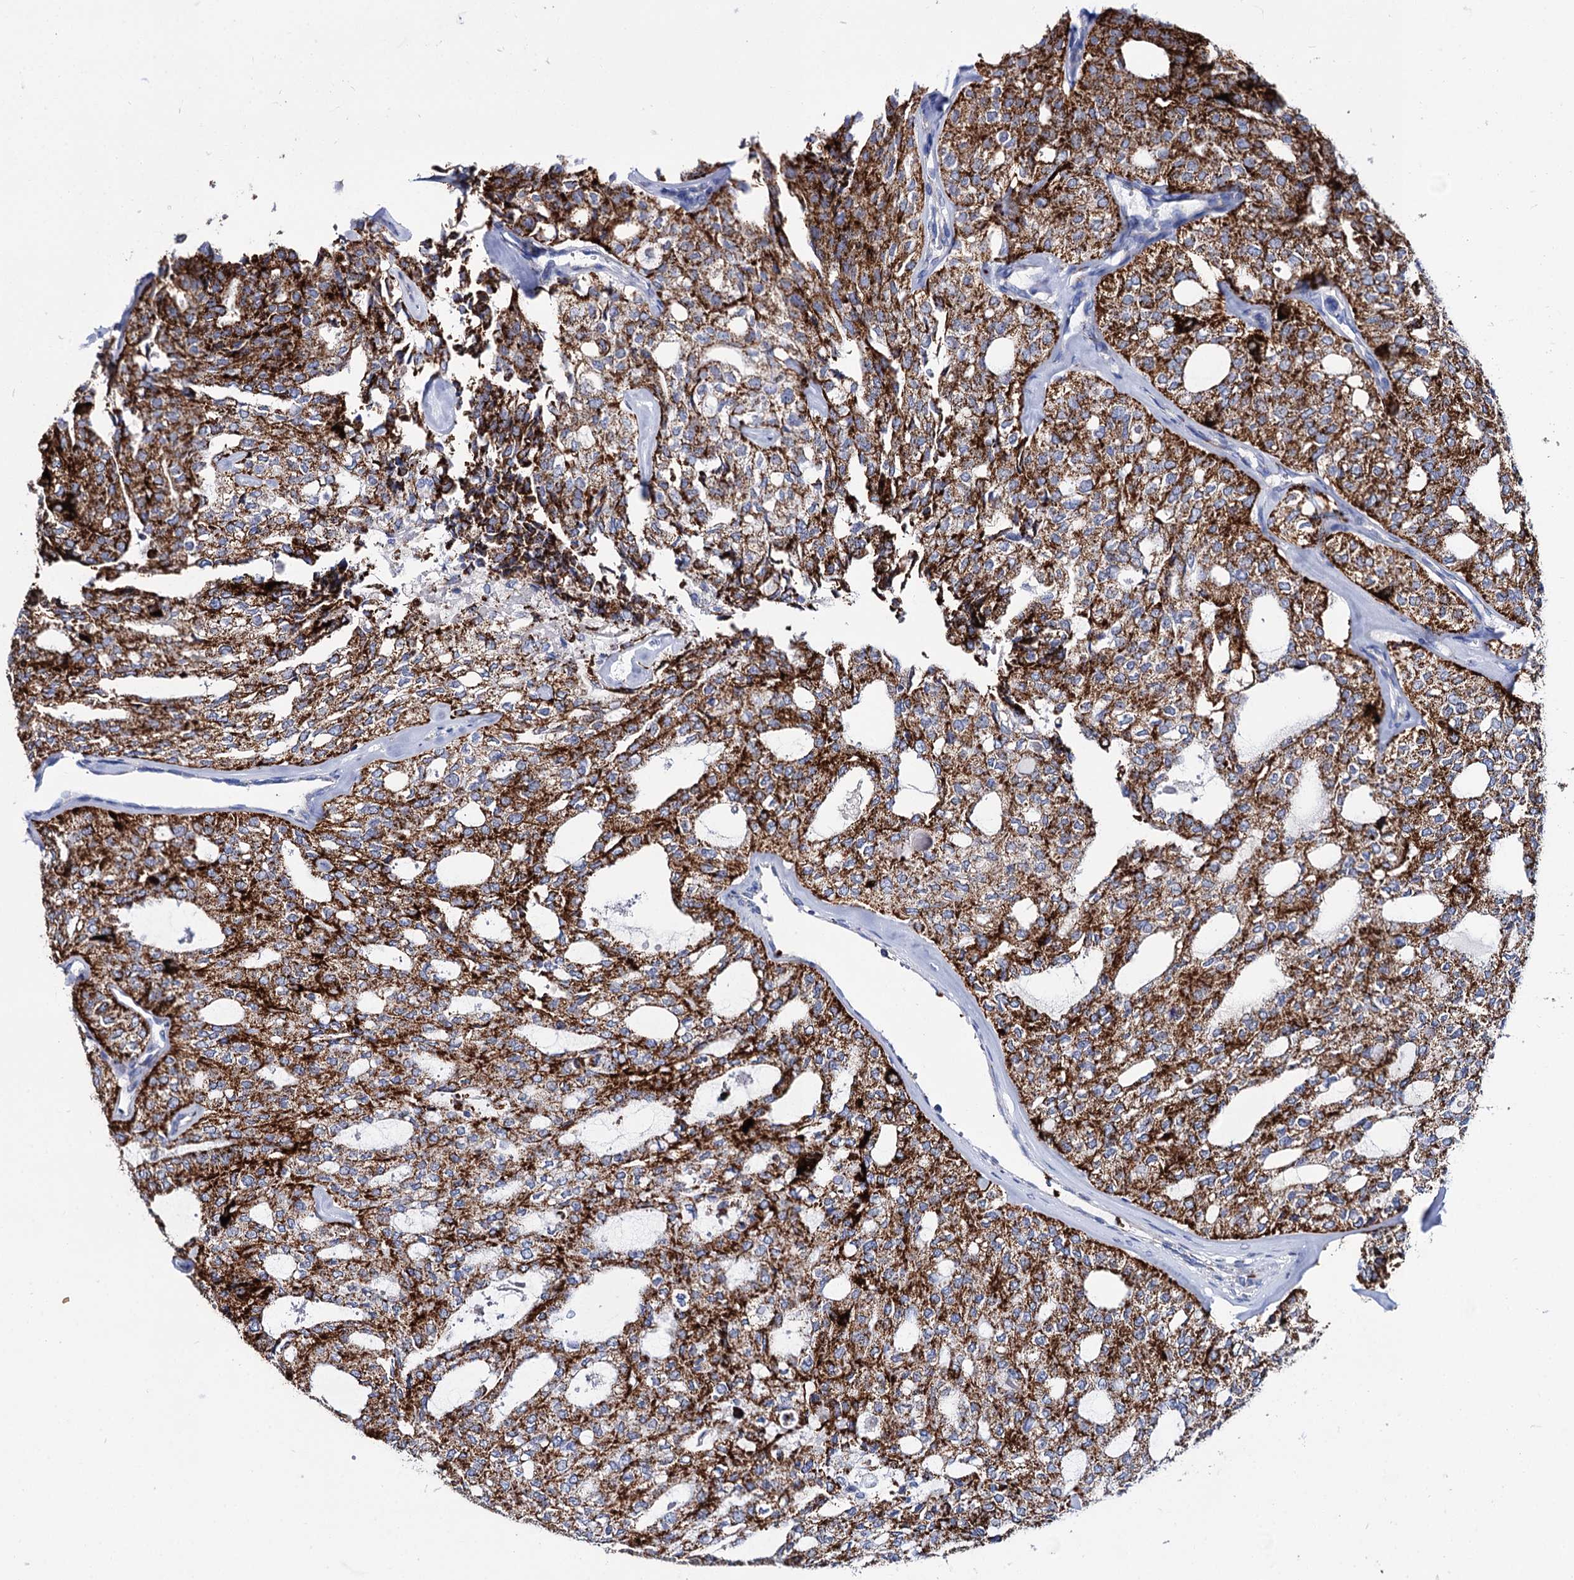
{"staining": {"intensity": "strong", "quantity": ">75%", "location": "cytoplasmic/membranous"}, "tissue": "thyroid cancer", "cell_type": "Tumor cells", "image_type": "cancer", "snomed": [{"axis": "morphology", "description": "Follicular adenoma carcinoma, NOS"}, {"axis": "topography", "description": "Thyroid gland"}], "caption": "A micrograph of thyroid cancer stained for a protein reveals strong cytoplasmic/membranous brown staining in tumor cells.", "gene": "UBASH3B", "patient": {"sex": "male", "age": 75}}